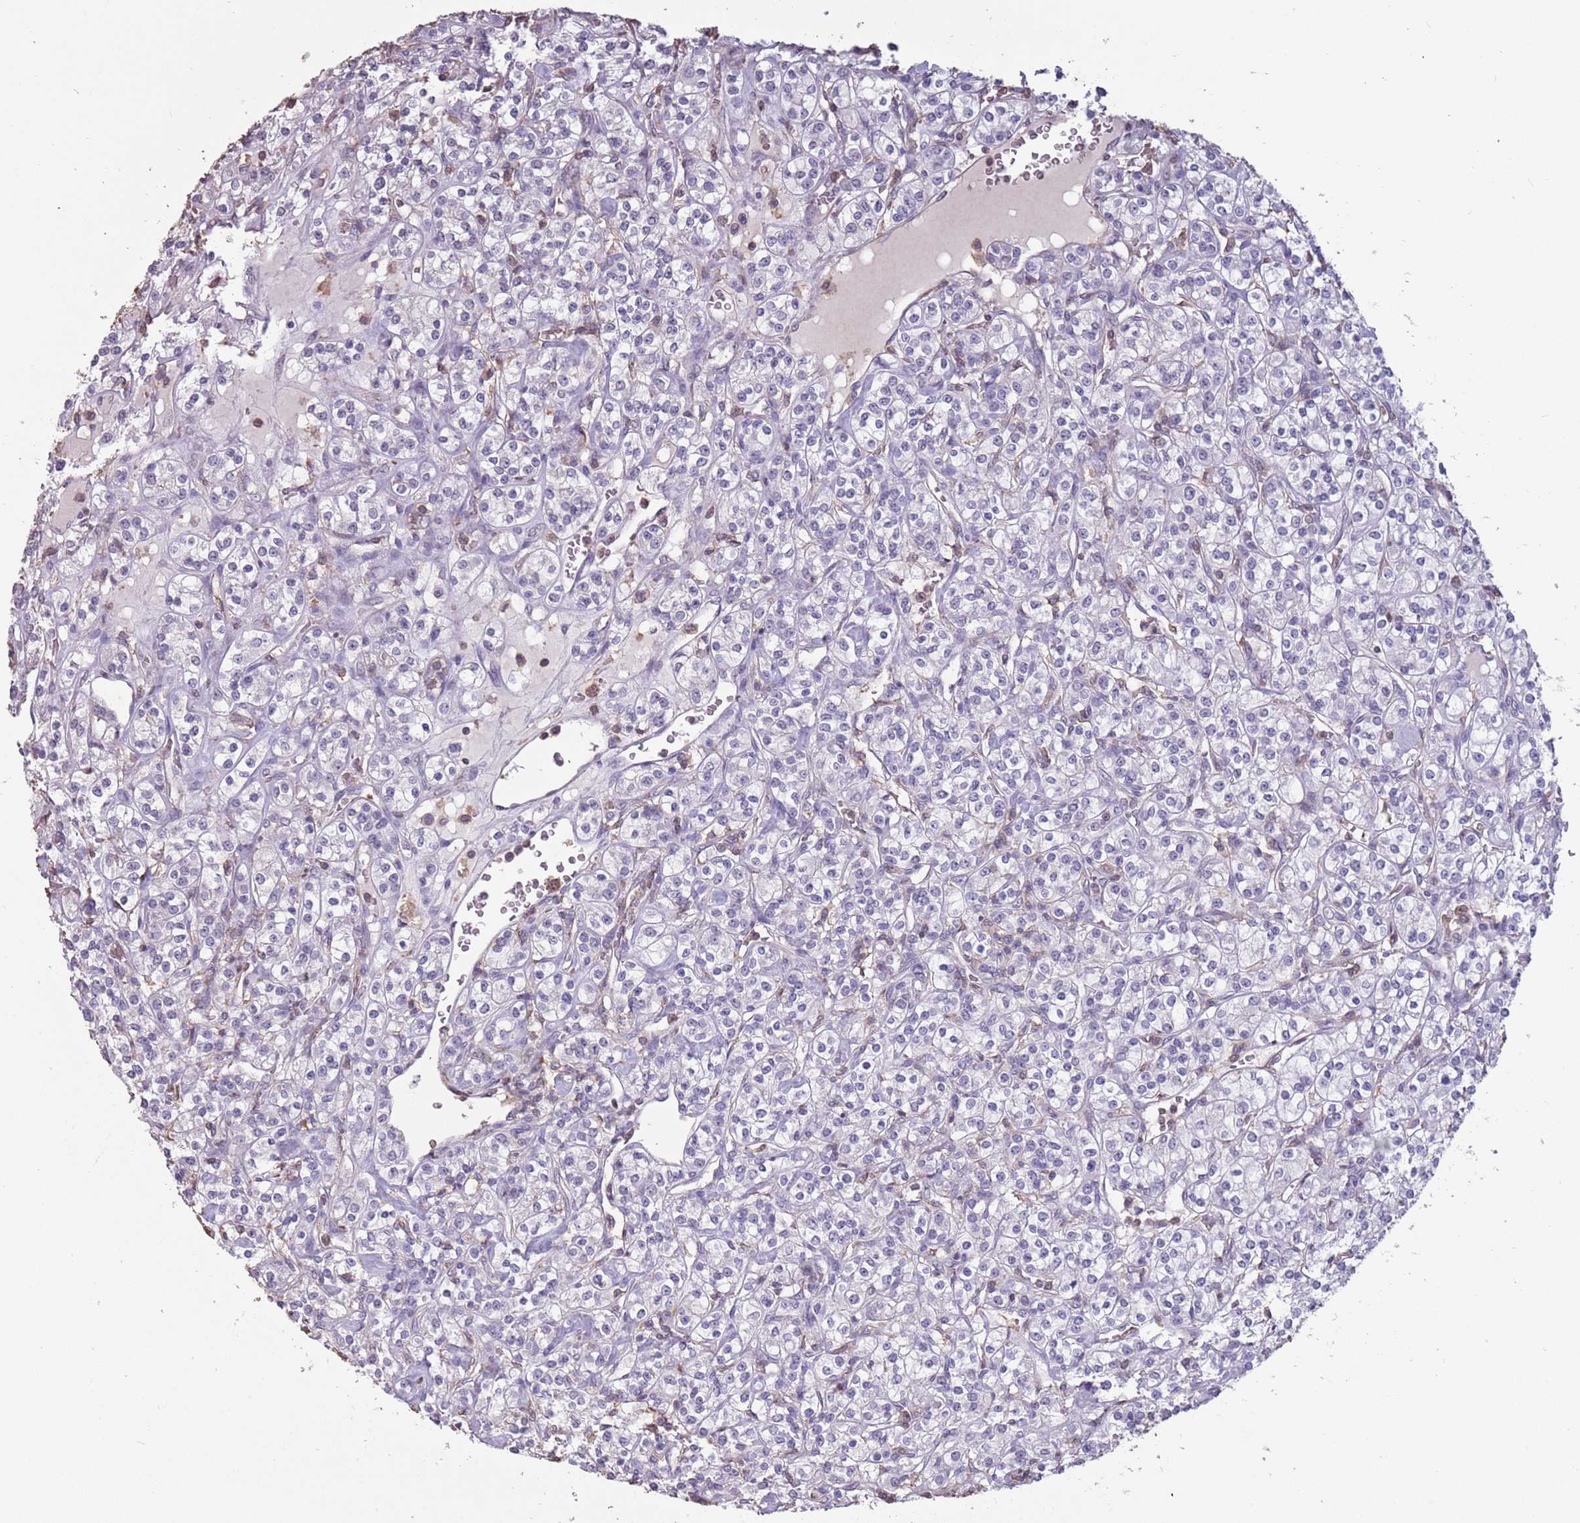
{"staining": {"intensity": "negative", "quantity": "none", "location": "none"}, "tissue": "renal cancer", "cell_type": "Tumor cells", "image_type": "cancer", "snomed": [{"axis": "morphology", "description": "Adenocarcinoma, NOS"}, {"axis": "topography", "description": "Kidney"}], "caption": "A high-resolution micrograph shows immunohistochemistry (IHC) staining of adenocarcinoma (renal), which demonstrates no significant positivity in tumor cells.", "gene": "SUN5", "patient": {"sex": "male", "age": 77}}